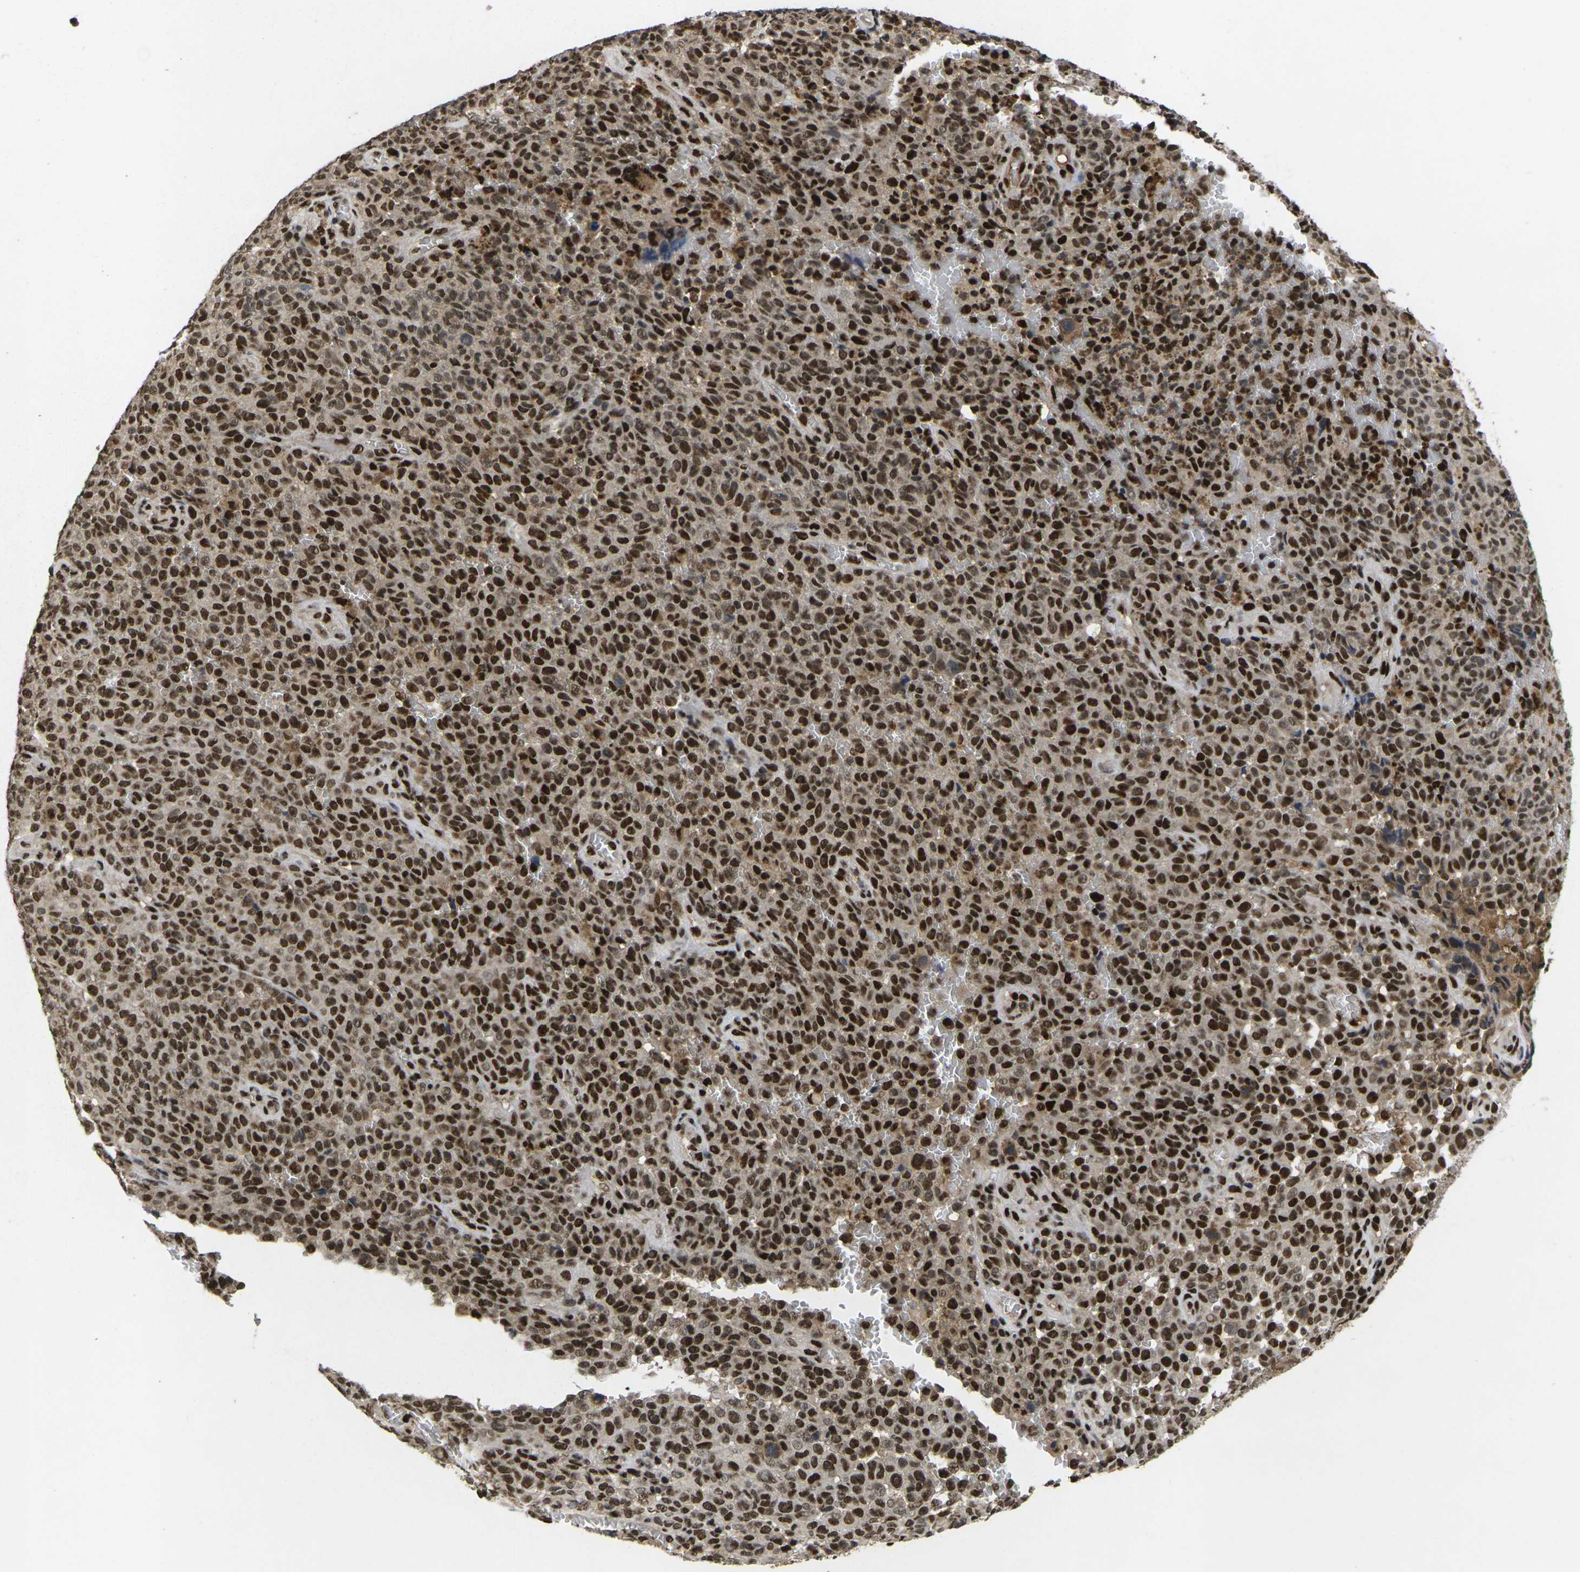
{"staining": {"intensity": "strong", "quantity": ">75%", "location": "nuclear"}, "tissue": "melanoma", "cell_type": "Tumor cells", "image_type": "cancer", "snomed": [{"axis": "morphology", "description": "Malignant melanoma, NOS"}, {"axis": "topography", "description": "Skin"}], "caption": "Approximately >75% of tumor cells in melanoma show strong nuclear protein expression as visualized by brown immunohistochemical staining.", "gene": "GTF2E1", "patient": {"sex": "female", "age": 82}}